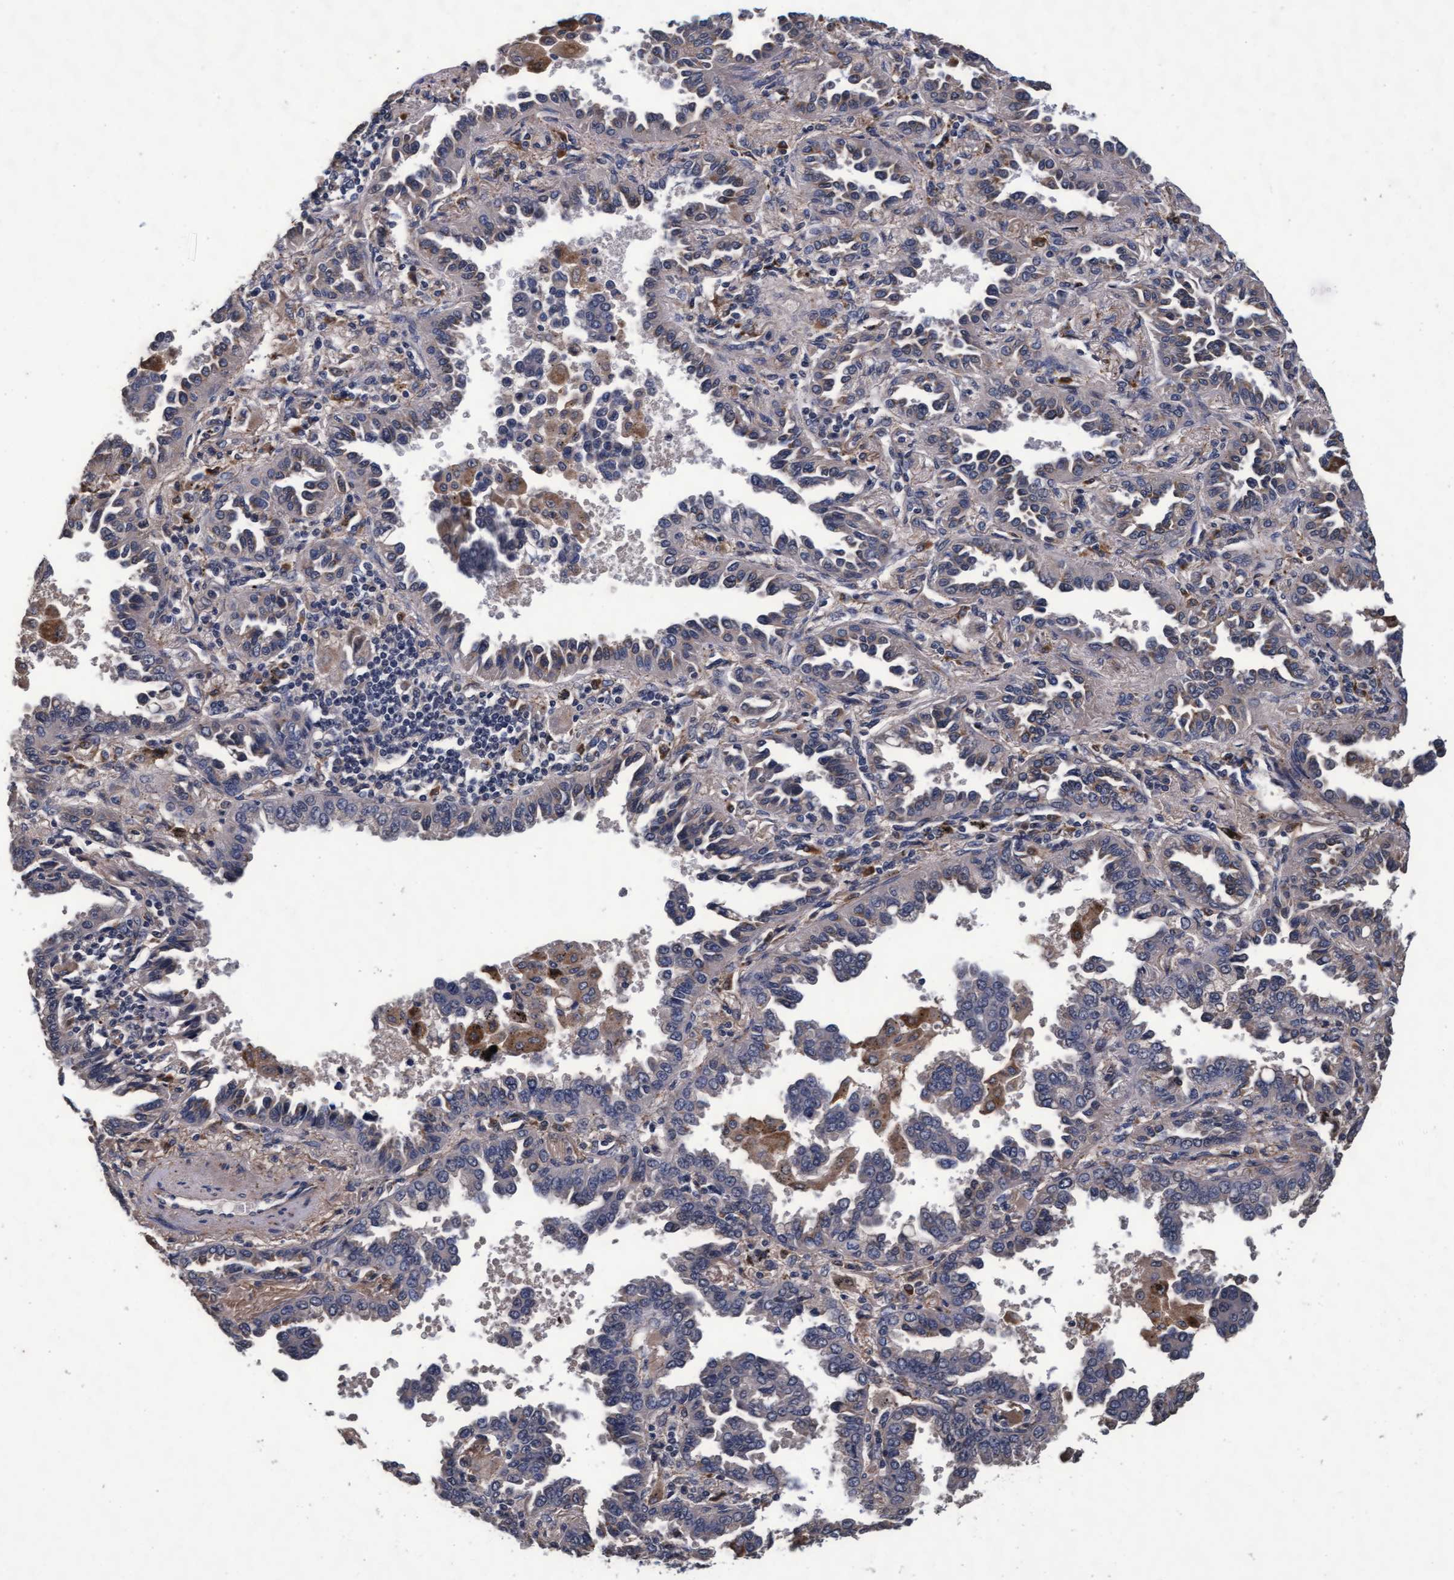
{"staining": {"intensity": "negative", "quantity": "none", "location": "none"}, "tissue": "lung cancer", "cell_type": "Tumor cells", "image_type": "cancer", "snomed": [{"axis": "morphology", "description": "Normal tissue, NOS"}, {"axis": "morphology", "description": "Adenocarcinoma, NOS"}, {"axis": "topography", "description": "Lung"}], "caption": "High power microscopy micrograph of an IHC photomicrograph of lung cancer, revealing no significant positivity in tumor cells.", "gene": "CPQ", "patient": {"sex": "male", "age": 59}}